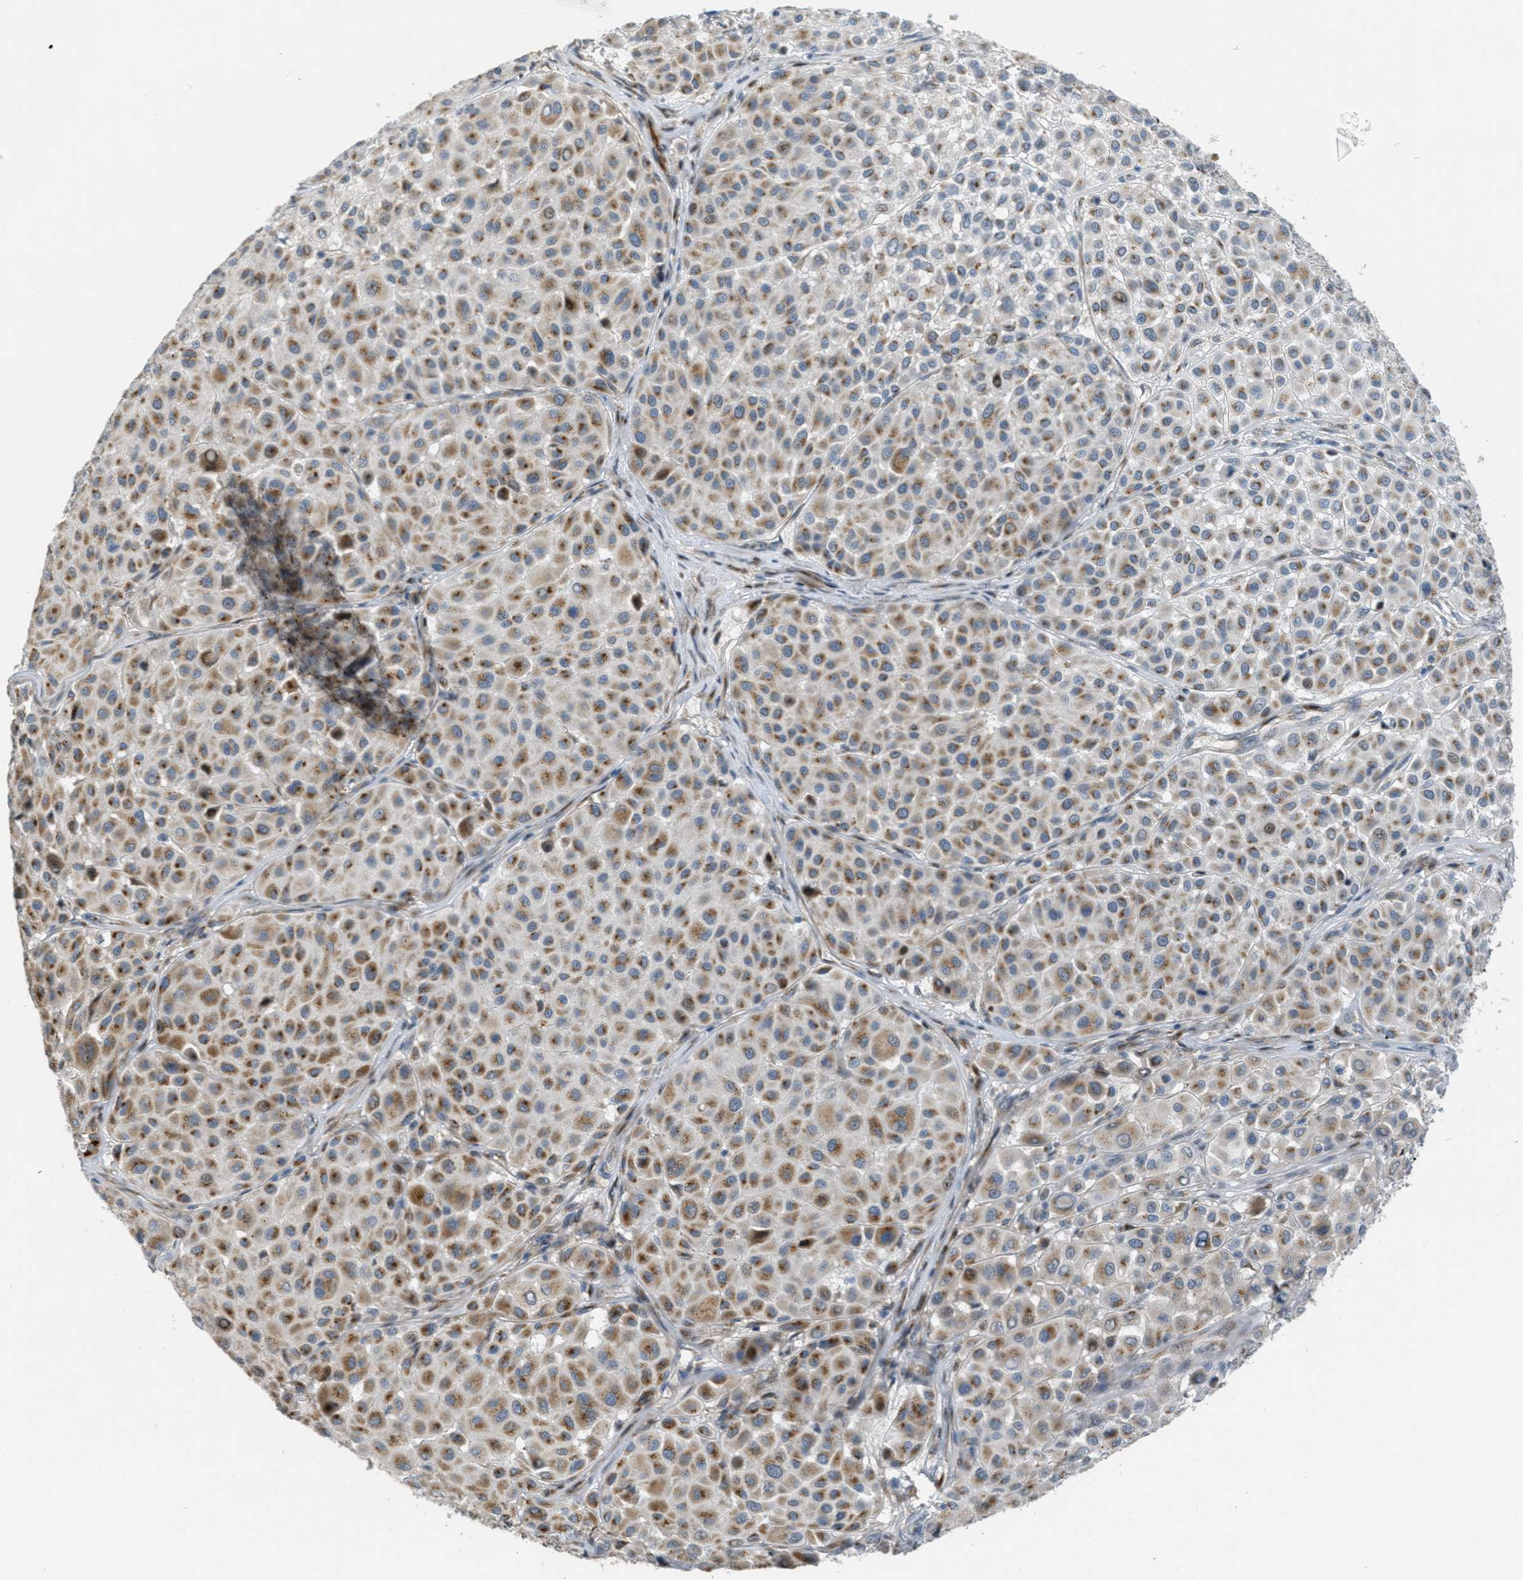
{"staining": {"intensity": "moderate", "quantity": ">75%", "location": "cytoplasmic/membranous"}, "tissue": "melanoma", "cell_type": "Tumor cells", "image_type": "cancer", "snomed": [{"axis": "morphology", "description": "Malignant melanoma, Metastatic site"}, {"axis": "topography", "description": "Soft tissue"}], "caption": "Immunohistochemistry micrograph of malignant melanoma (metastatic site) stained for a protein (brown), which displays medium levels of moderate cytoplasmic/membranous positivity in approximately >75% of tumor cells.", "gene": "ZFPL1", "patient": {"sex": "male", "age": 41}}